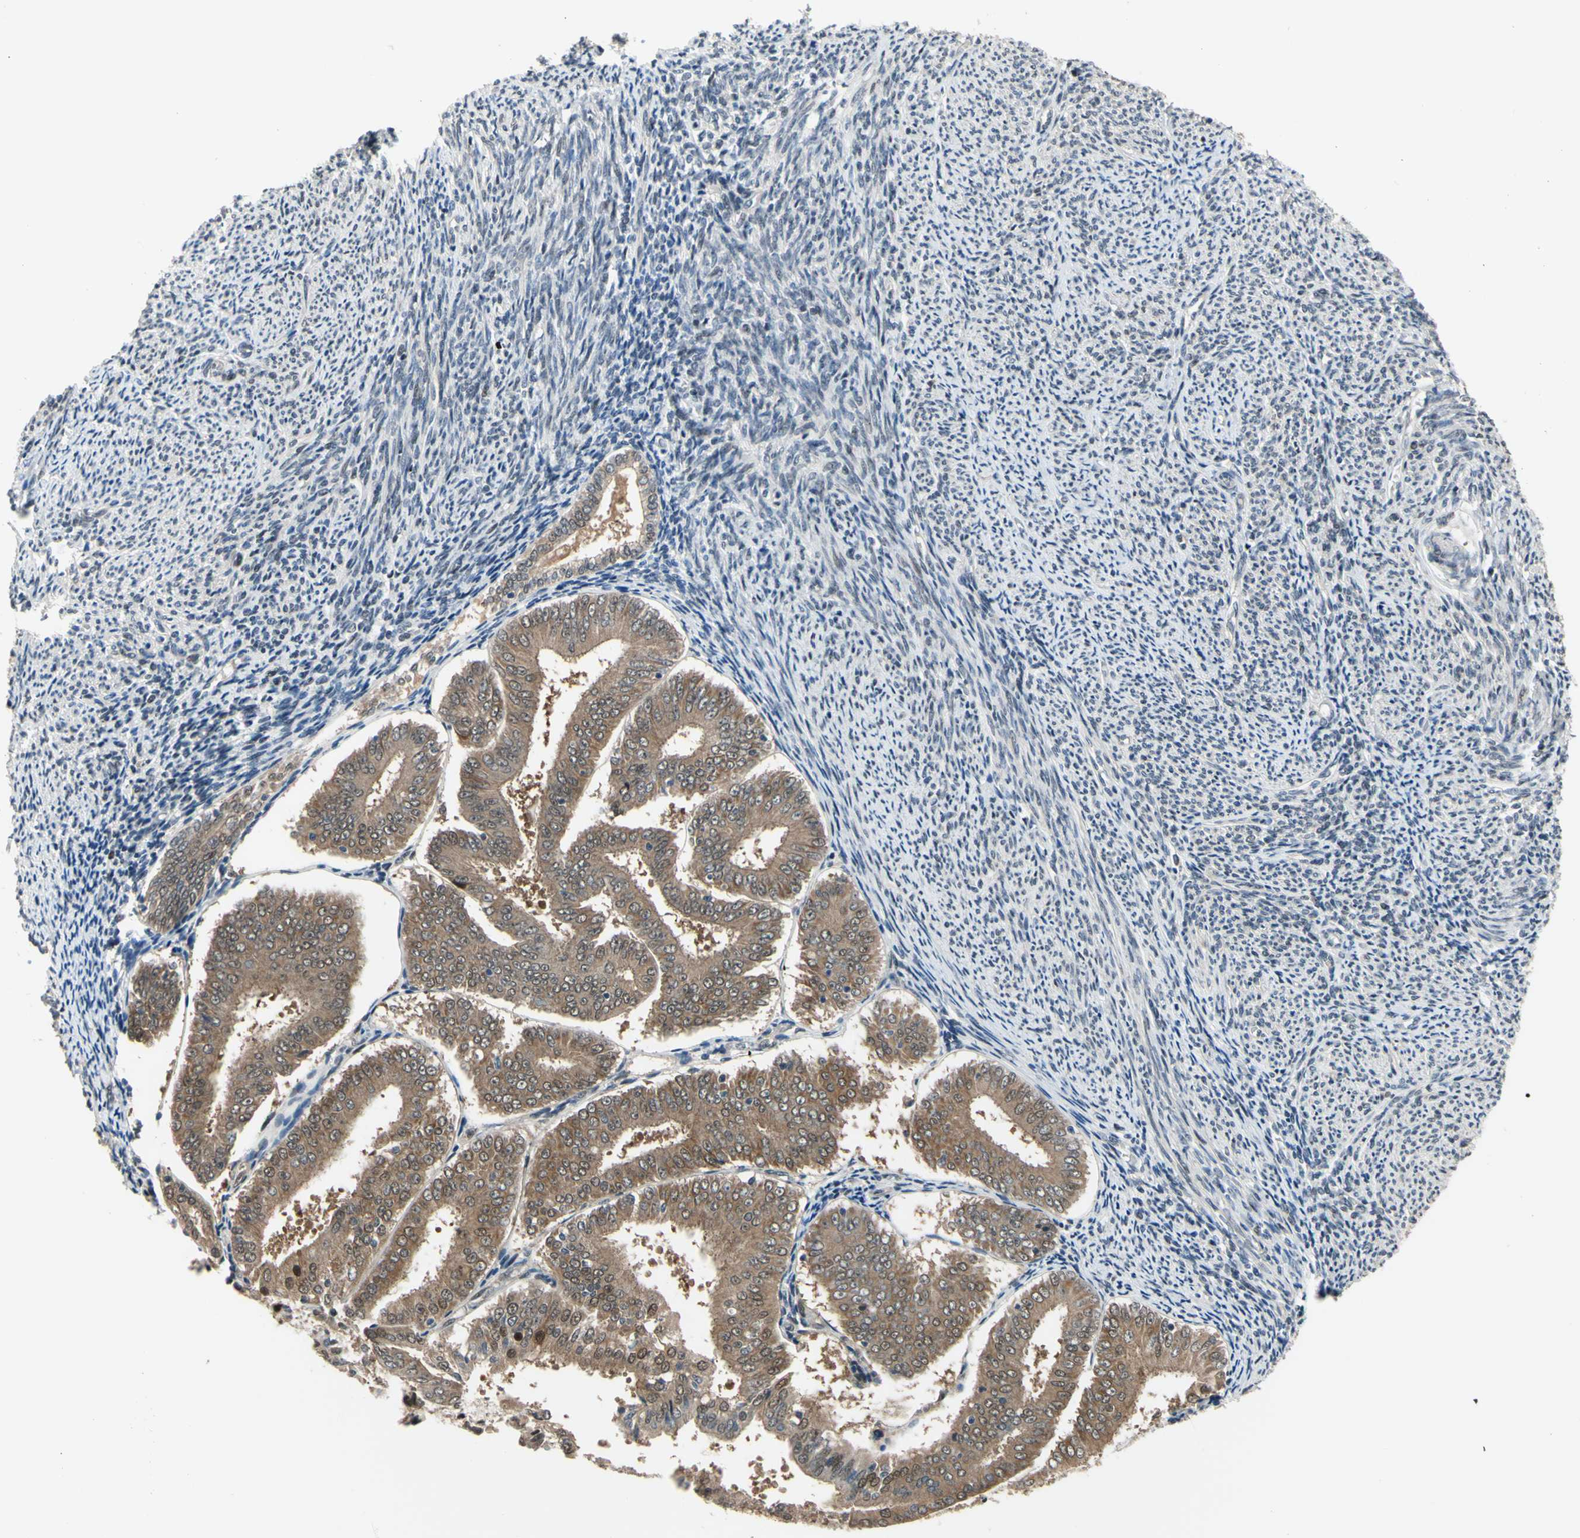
{"staining": {"intensity": "moderate", "quantity": ">75%", "location": "cytoplasmic/membranous"}, "tissue": "endometrial cancer", "cell_type": "Tumor cells", "image_type": "cancer", "snomed": [{"axis": "morphology", "description": "Adenocarcinoma, NOS"}, {"axis": "topography", "description": "Endometrium"}], "caption": "Immunohistochemical staining of human endometrial cancer (adenocarcinoma) shows medium levels of moderate cytoplasmic/membranous protein expression in about >75% of tumor cells. The protein is stained brown, and the nuclei are stained in blue (DAB (3,3'-diaminobenzidine) IHC with brightfield microscopy, high magnification).", "gene": "HSPA4", "patient": {"sex": "female", "age": 63}}